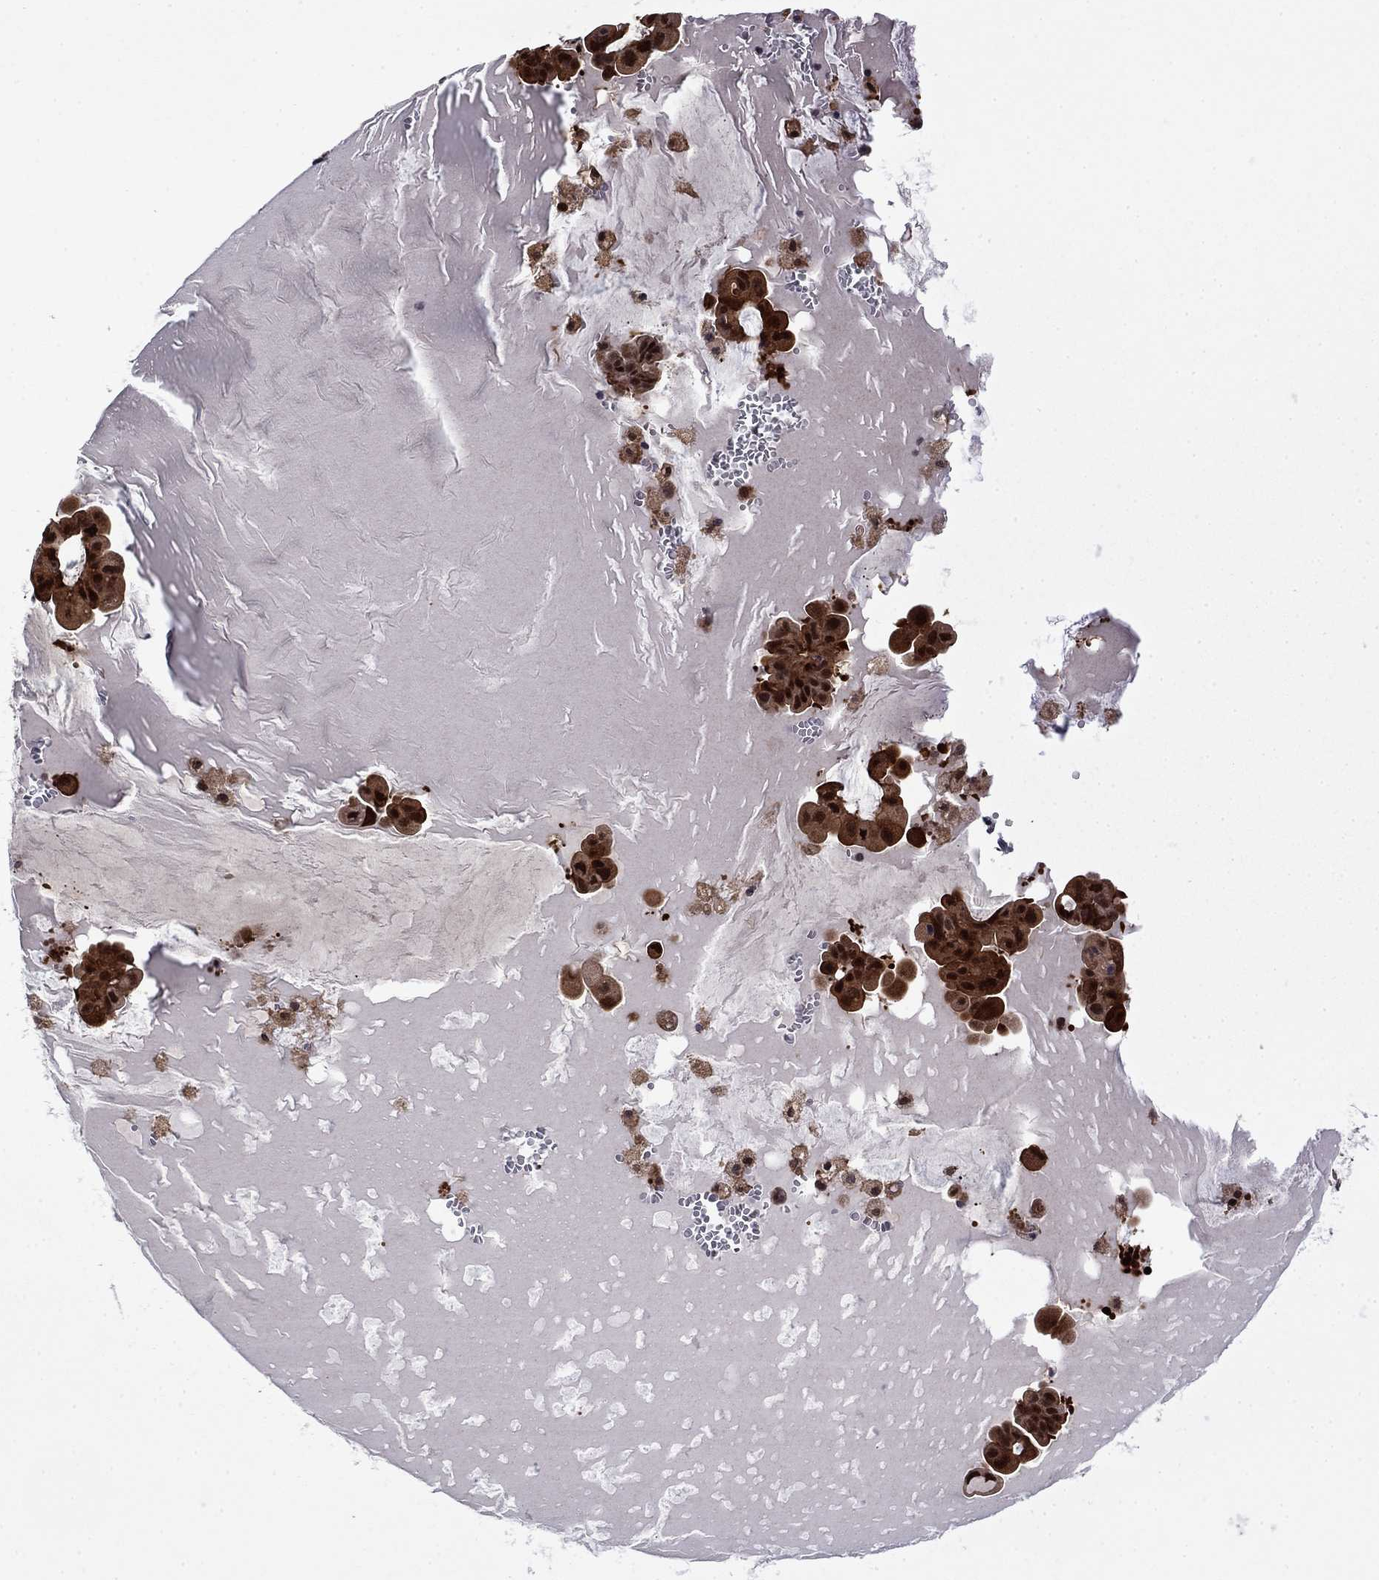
{"staining": {"intensity": "strong", "quantity": ">75%", "location": "cytoplasmic/membranous"}, "tissue": "ovarian cancer", "cell_type": "Tumor cells", "image_type": "cancer", "snomed": [{"axis": "morphology", "description": "Cystadenocarcinoma, mucinous, NOS"}, {"axis": "topography", "description": "Ovary"}], "caption": "Strong cytoplasmic/membranous positivity for a protein is appreciated in about >75% of tumor cells of ovarian cancer using immunohistochemistry (IHC).", "gene": "TPMT", "patient": {"sex": "female", "age": 63}}